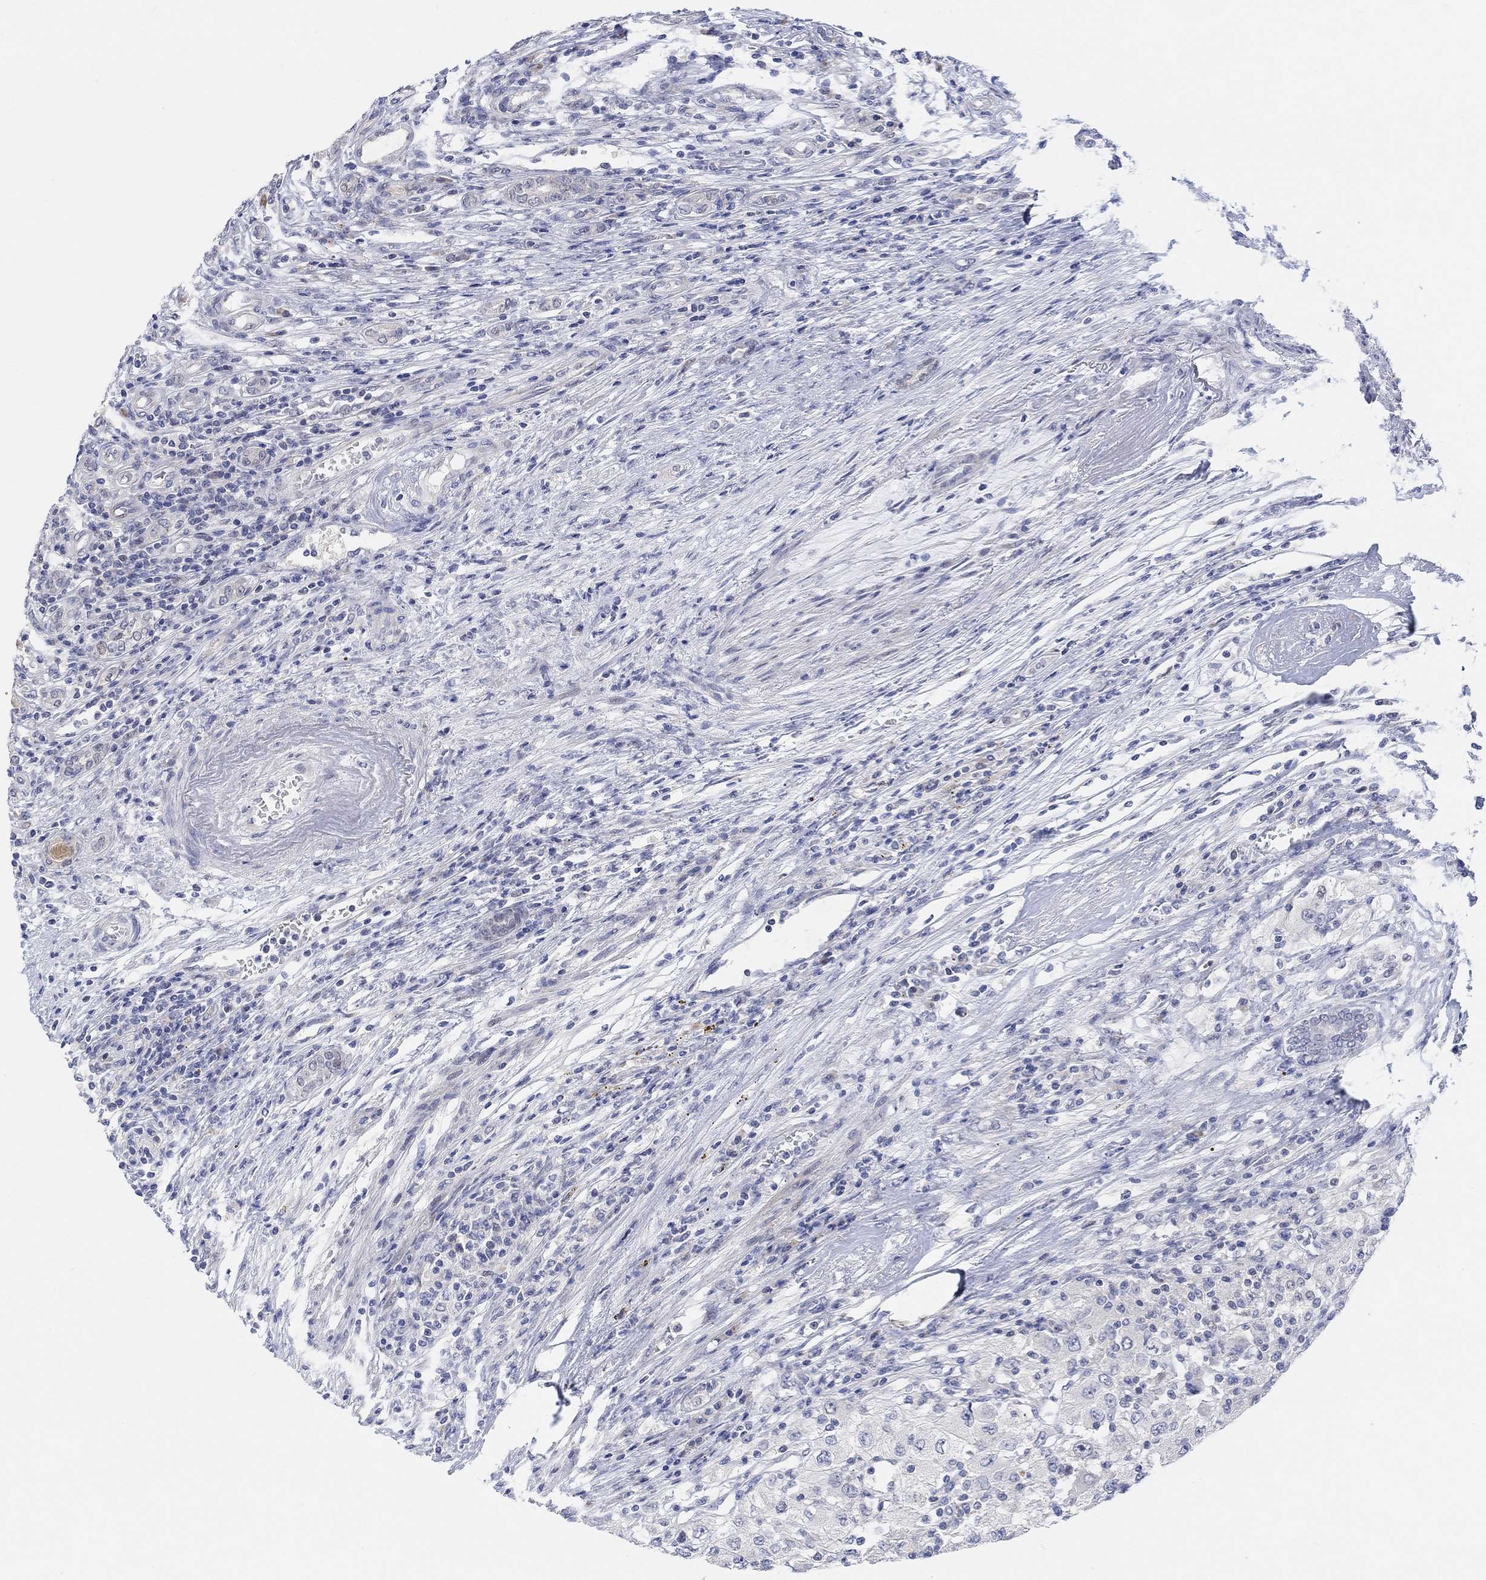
{"staining": {"intensity": "negative", "quantity": "none", "location": "none"}, "tissue": "renal cancer", "cell_type": "Tumor cells", "image_type": "cancer", "snomed": [{"axis": "morphology", "description": "Adenocarcinoma, NOS"}, {"axis": "topography", "description": "Kidney"}], "caption": "This is an IHC image of human renal adenocarcinoma. There is no positivity in tumor cells.", "gene": "CNTF", "patient": {"sex": "female", "age": 67}}